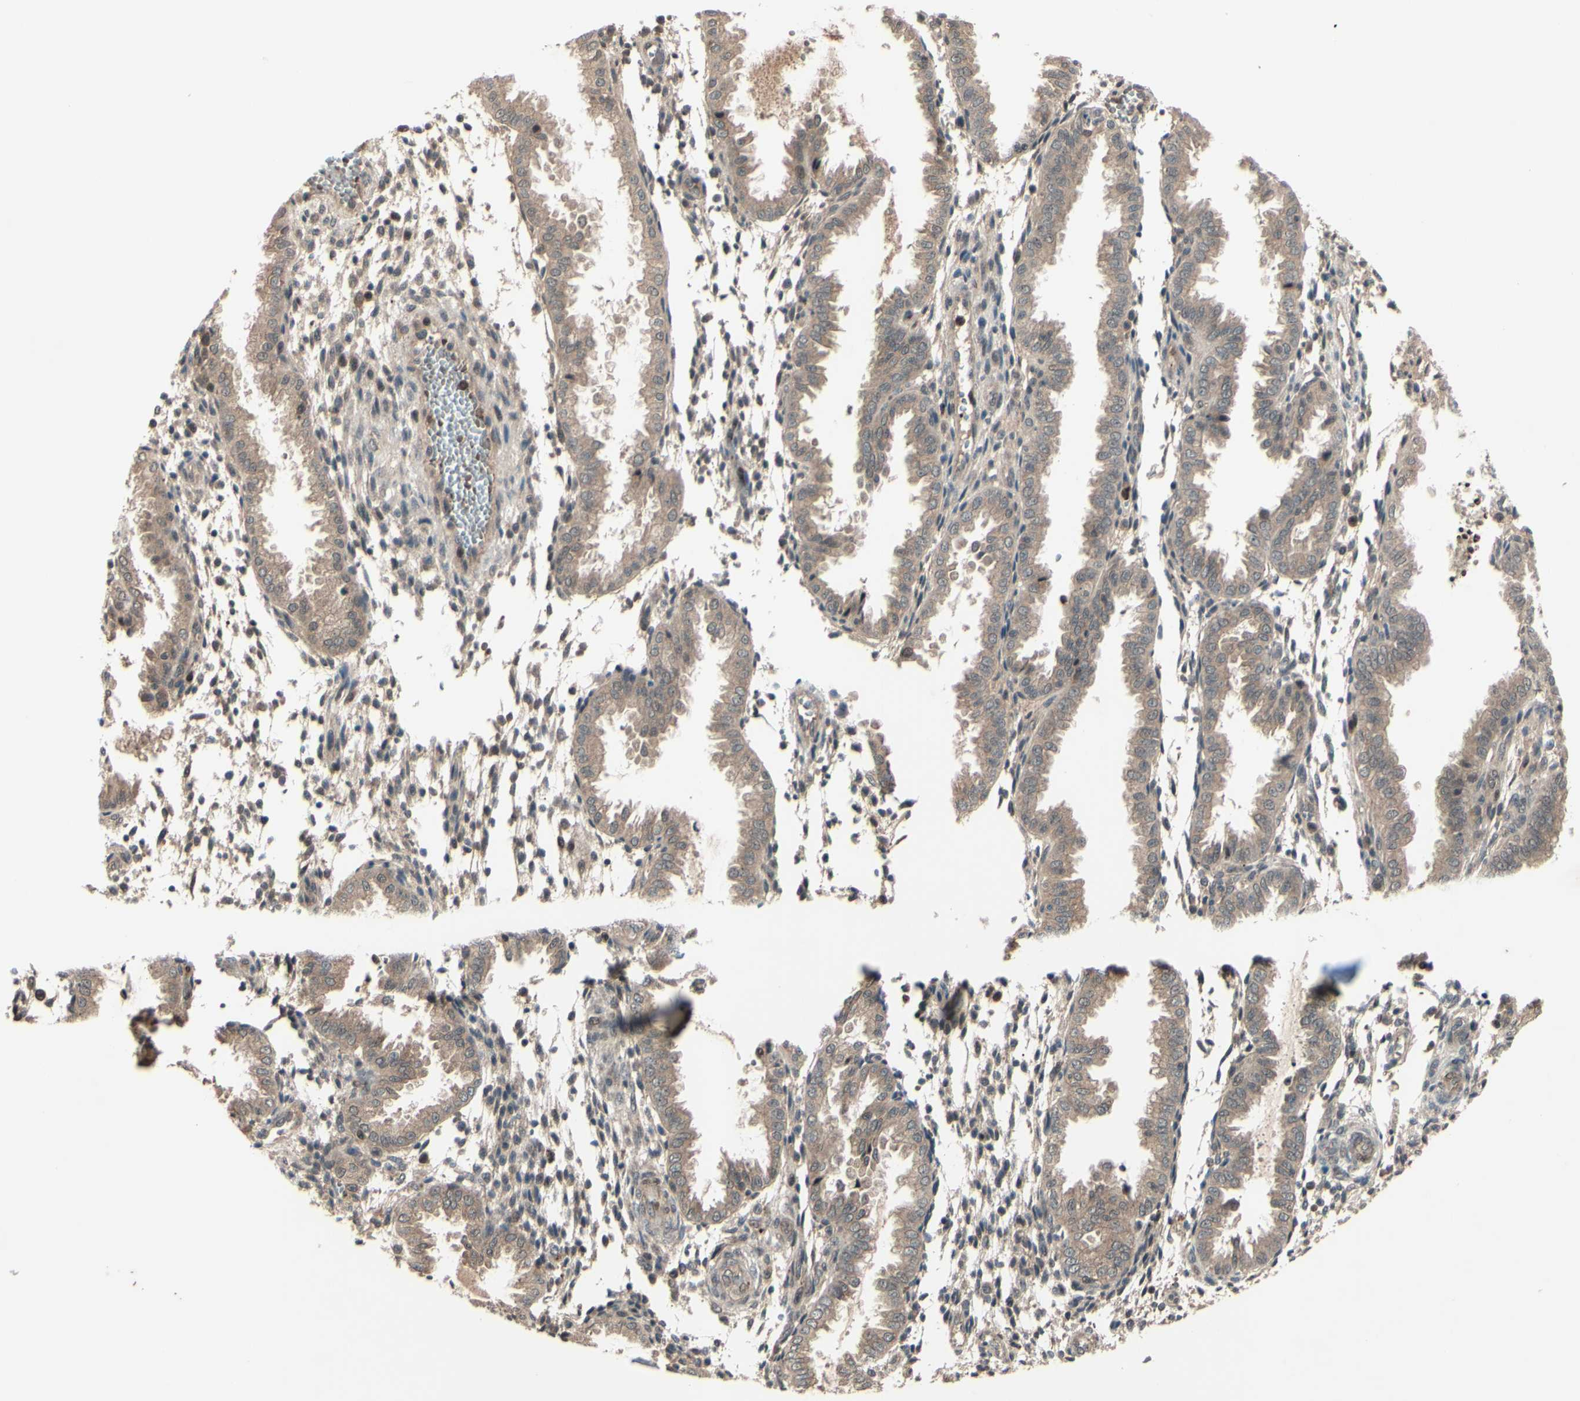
{"staining": {"intensity": "moderate", "quantity": ">75%", "location": "cytoplasmic/membranous,nuclear"}, "tissue": "endometrium", "cell_type": "Cells in endometrial stroma", "image_type": "normal", "snomed": [{"axis": "morphology", "description": "Normal tissue, NOS"}, {"axis": "topography", "description": "Endometrium"}], "caption": "A high-resolution photomicrograph shows immunohistochemistry (IHC) staining of normal endometrium, which reveals moderate cytoplasmic/membranous,nuclear staining in about >75% of cells in endometrial stroma. The staining was performed using DAB, with brown indicating positive protein expression. Nuclei are stained blue with hematoxylin.", "gene": "MLF2", "patient": {"sex": "female", "age": 33}}